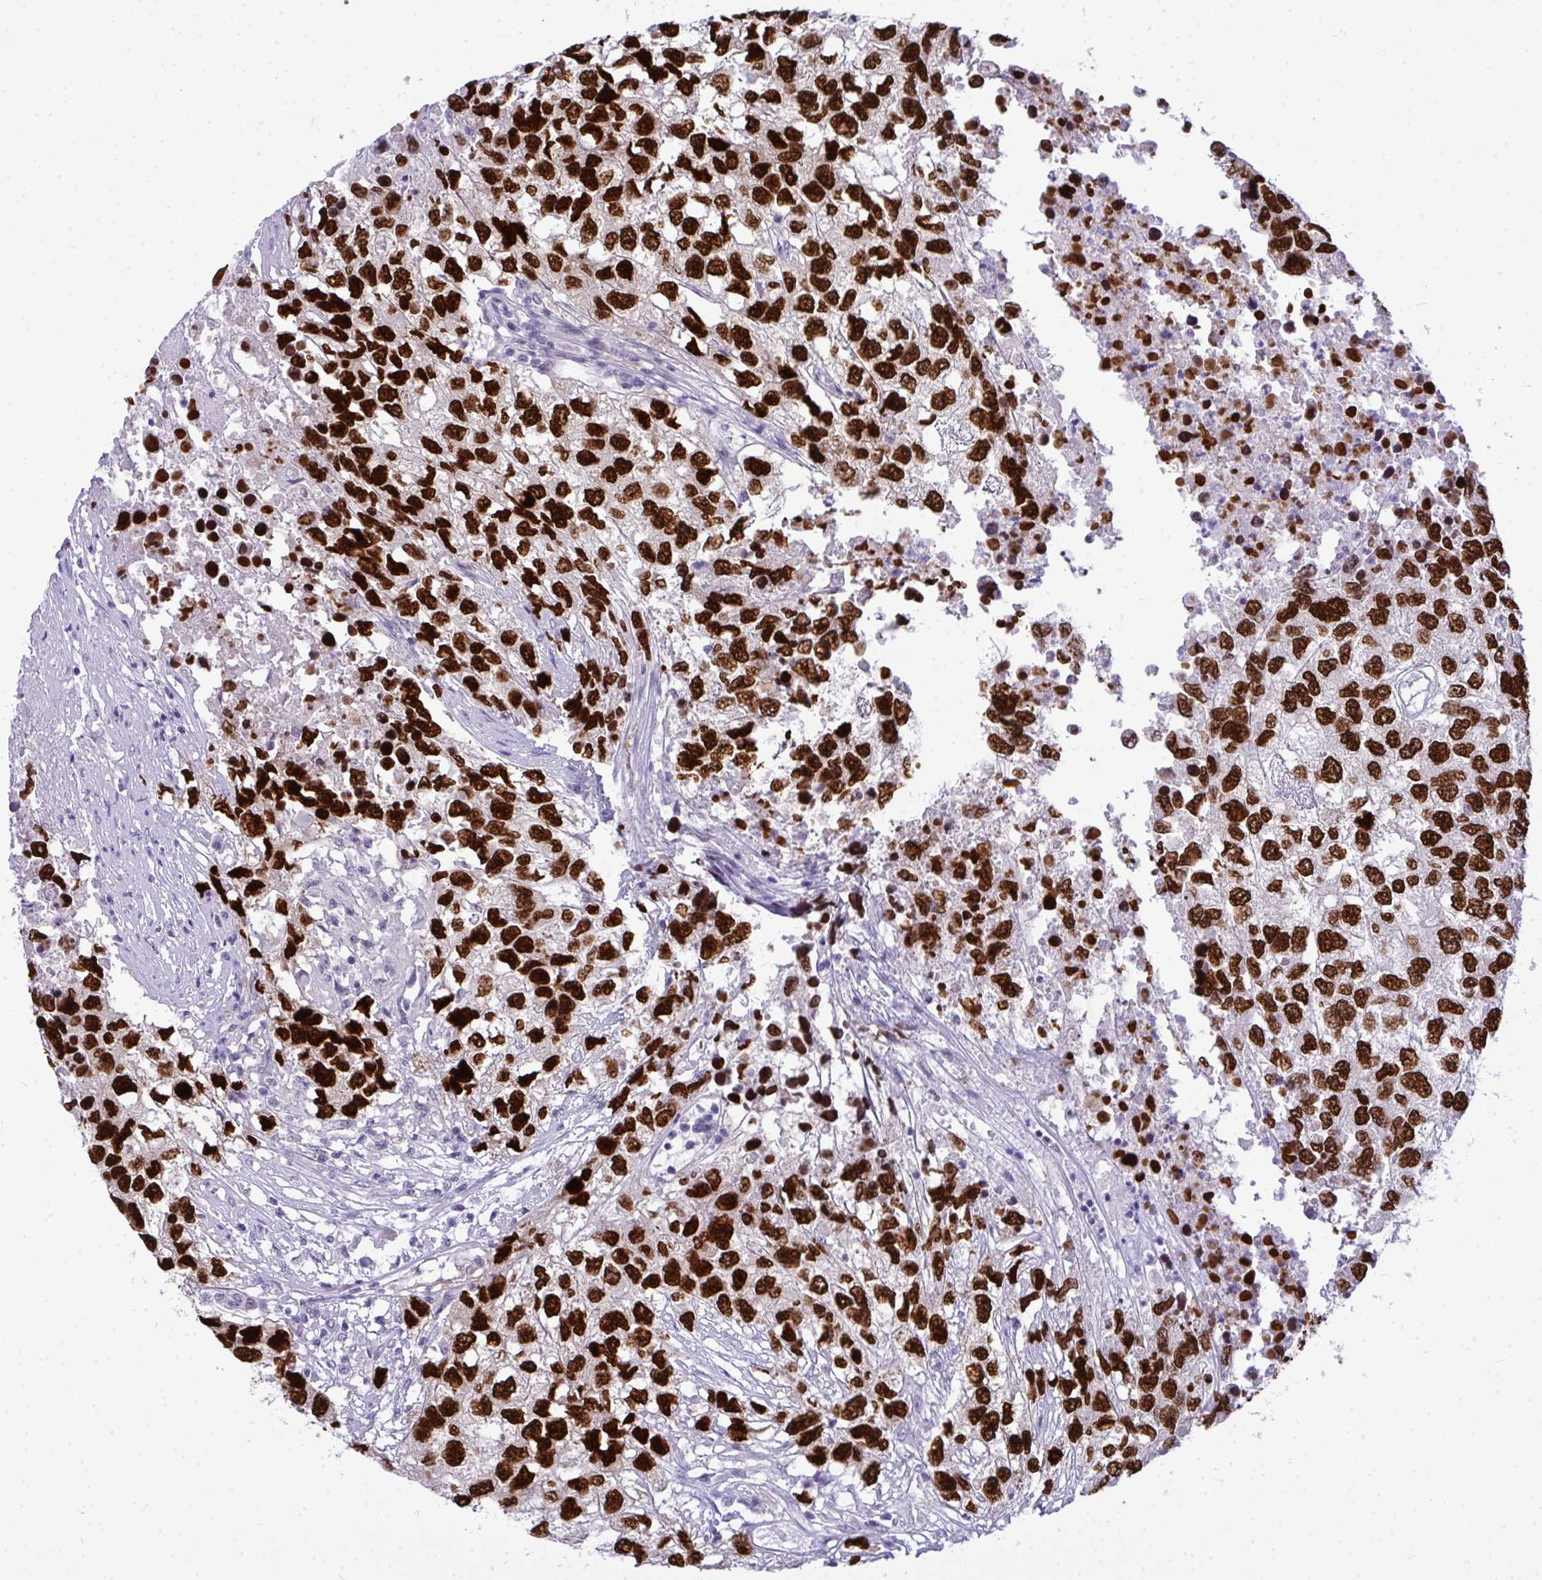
{"staining": {"intensity": "strong", "quantity": ">75%", "location": "nuclear"}, "tissue": "testis cancer", "cell_type": "Tumor cells", "image_type": "cancer", "snomed": [{"axis": "morphology", "description": "Carcinoma, Embryonal, NOS"}, {"axis": "topography", "description": "Testis"}], "caption": "The image displays a brown stain indicating the presence of a protein in the nuclear of tumor cells in testis cancer (embryonal carcinoma).", "gene": "TEAD4", "patient": {"sex": "male", "age": 83}}